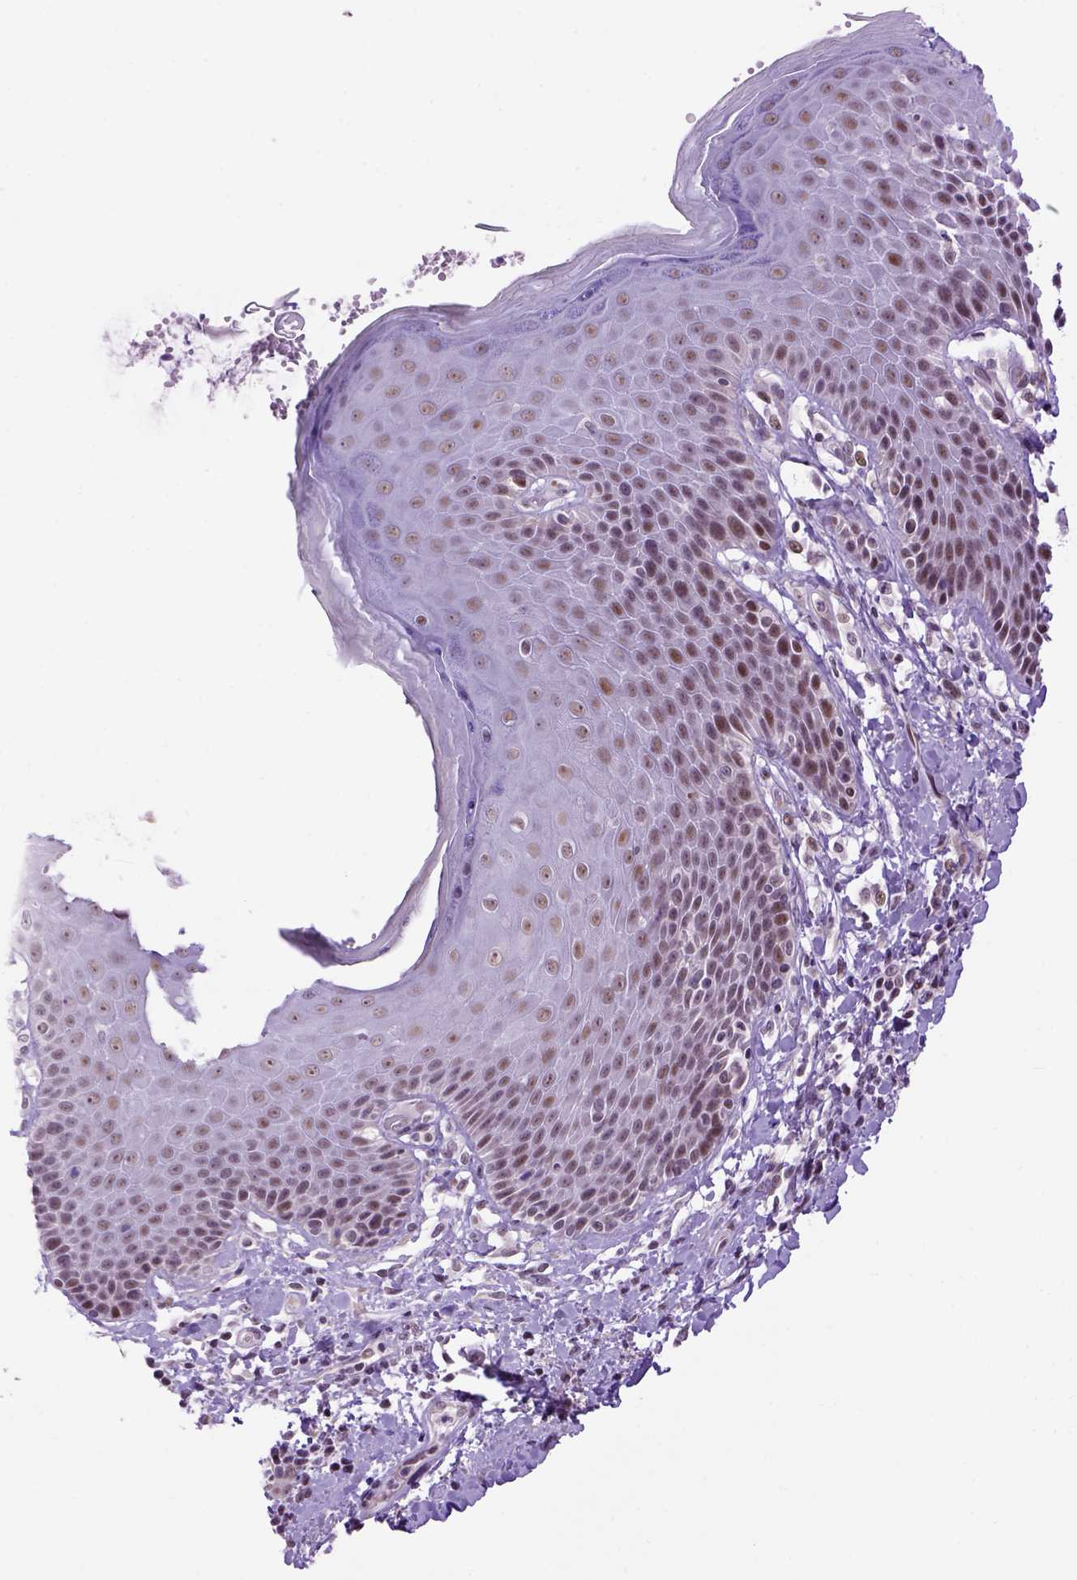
{"staining": {"intensity": "moderate", "quantity": "<25%", "location": "nuclear"}, "tissue": "skin", "cell_type": "Epidermal cells", "image_type": "normal", "snomed": [{"axis": "morphology", "description": "Normal tissue, NOS"}, {"axis": "topography", "description": "Anal"}, {"axis": "topography", "description": "Peripheral nerve tissue"}], "caption": "Epidermal cells exhibit moderate nuclear staining in approximately <25% of cells in normal skin. The staining was performed using DAB to visualize the protein expression in brown, while the nuclei were stained in blue with hematoxylin (Magnification: 20x).", "gene": "TBPL1", "patient": {"sex": "male", "age": 51}}